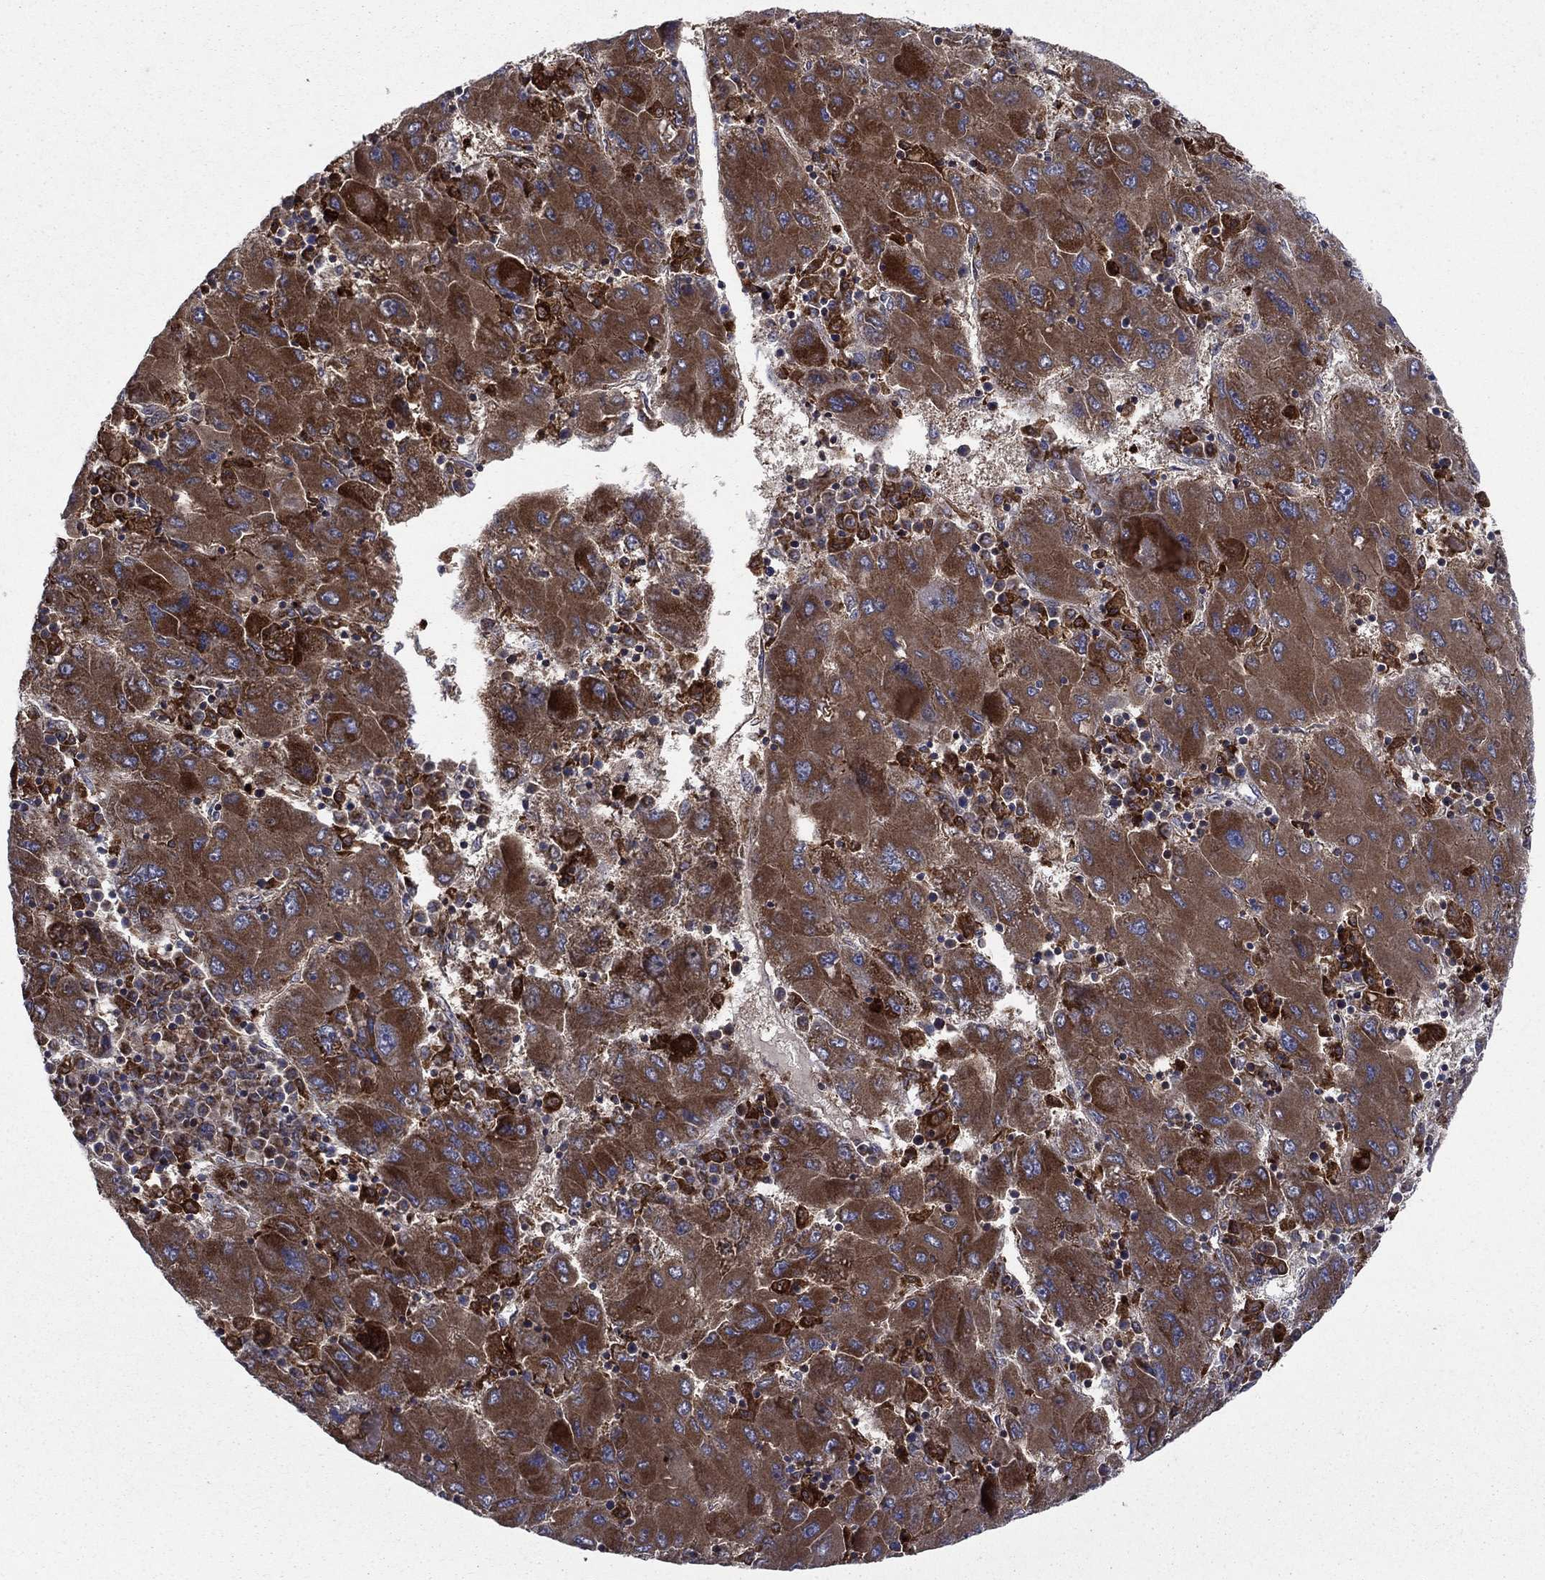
{"staining": {"intensity": "strong", "quantity": ">75%", "location": "cytoplasmic/membranous"}, "tissue": "liver cancer", "cell_type": "Tumor cells", "image_type": "cancer", "snomed": [{"axis": "morphology", "description": "Carcinoma, Hepatocellular, NOS"}, {"axis": "topography", "description": "Liver"}], "caption": "Immunohistochemistry (IHC) photomicrograph of liver hepatocellular carcinoma stained for a protein (brown), which exhibits high levels of strong cytoplasmic/membranous staining in approximately >75% of tumor cells.", "gene": "RNF19B", "patient": {"sex": "male", "age": 75}}